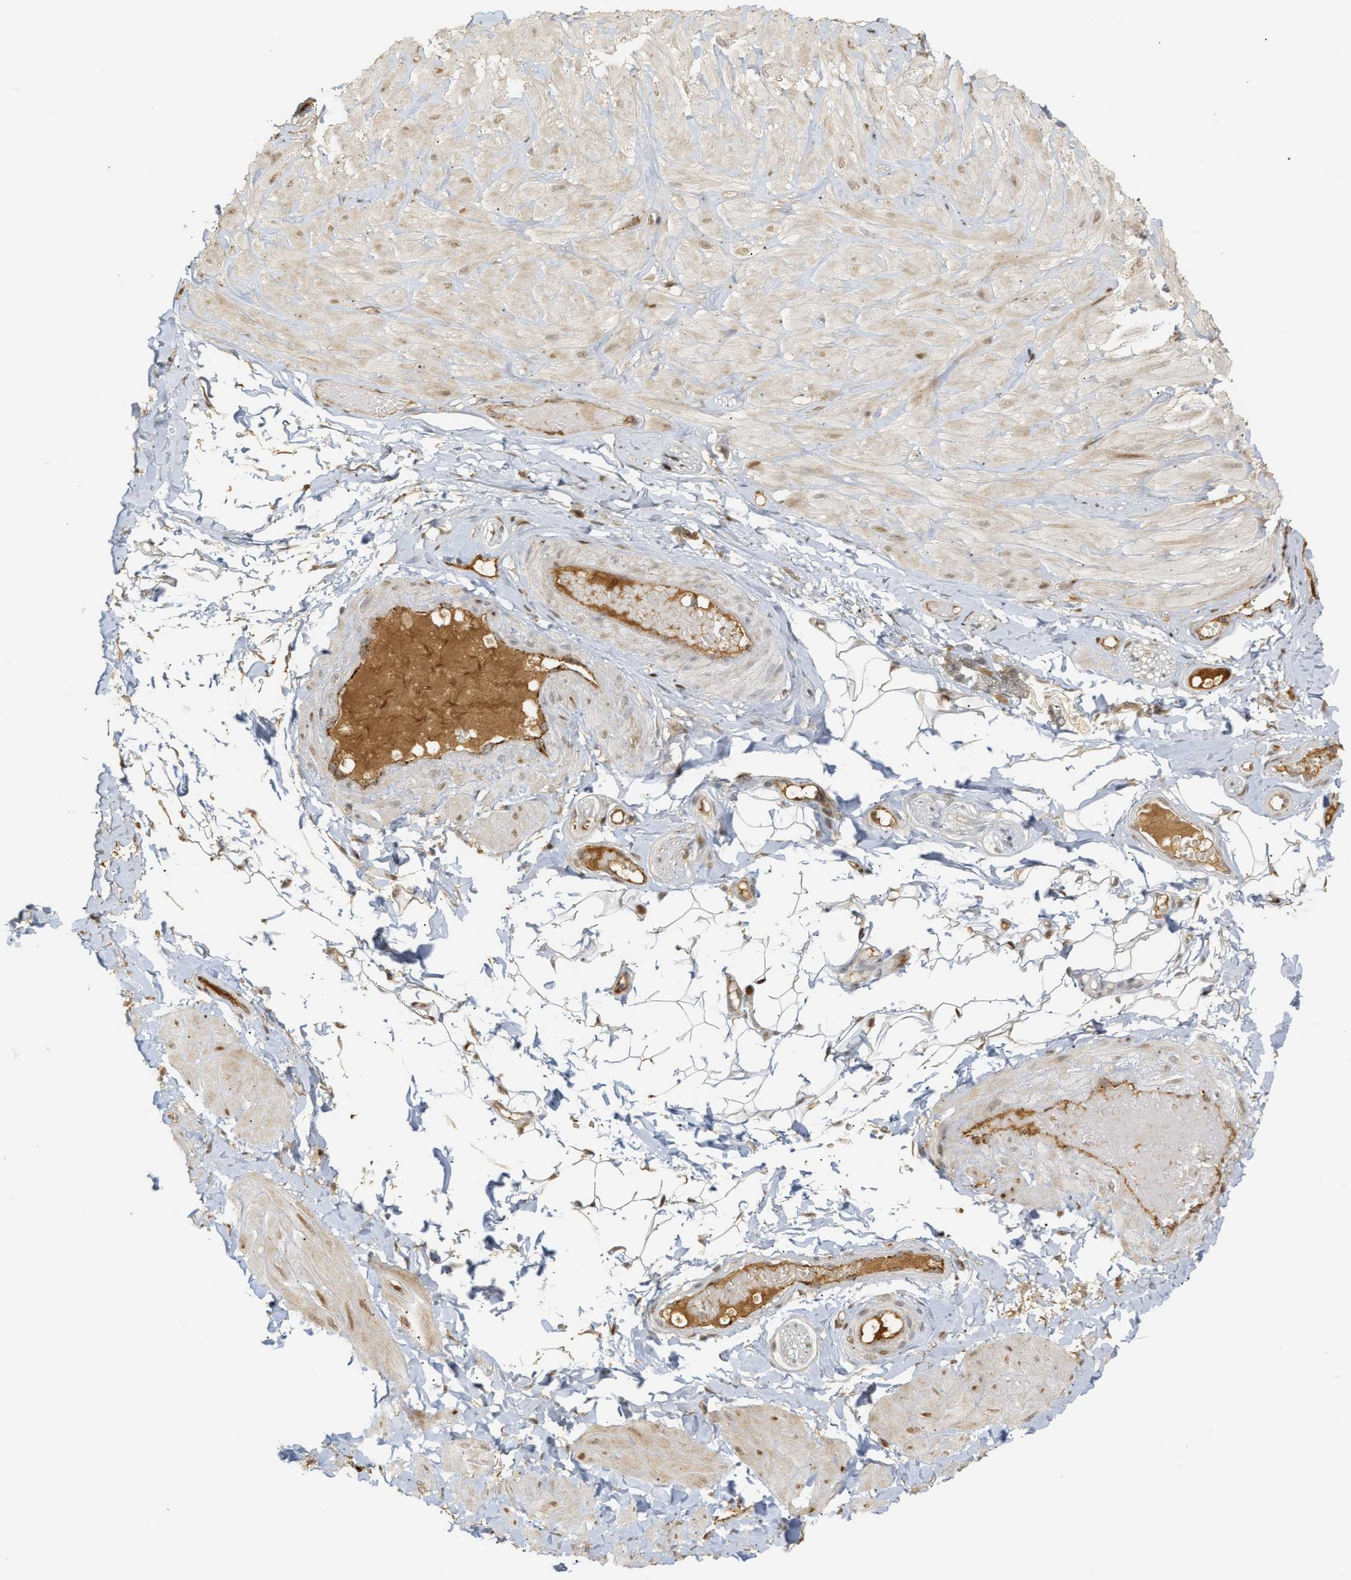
{"staining": {"intensity": "moderate", "quantity": ">75%", "location": "cytoplasmic/membranous,nuclear"}, "tissue": "adipose tissue", "cell_type": "Adipocytes", "image_type": "normal", "snomed": [{"axis": "morphology", "description": "Normal tissue, NOS"}, {"axis": "topography", "description": "Adipose tissue"}, {"axis": "topography", "description": "Vascular tissue"}, {"axis": "topography", "description": "Peripheral nerve tissue"}], "caption": "The histopathology image demonstrates immunohistochemical staining of normal adipose tissue. There is moderate cytoplasmic/membranous,nuclear staining is present in about >75% of adipocytes.", "gene": "ZFAND5", "patient": {"sex": "male", "age": 25}}